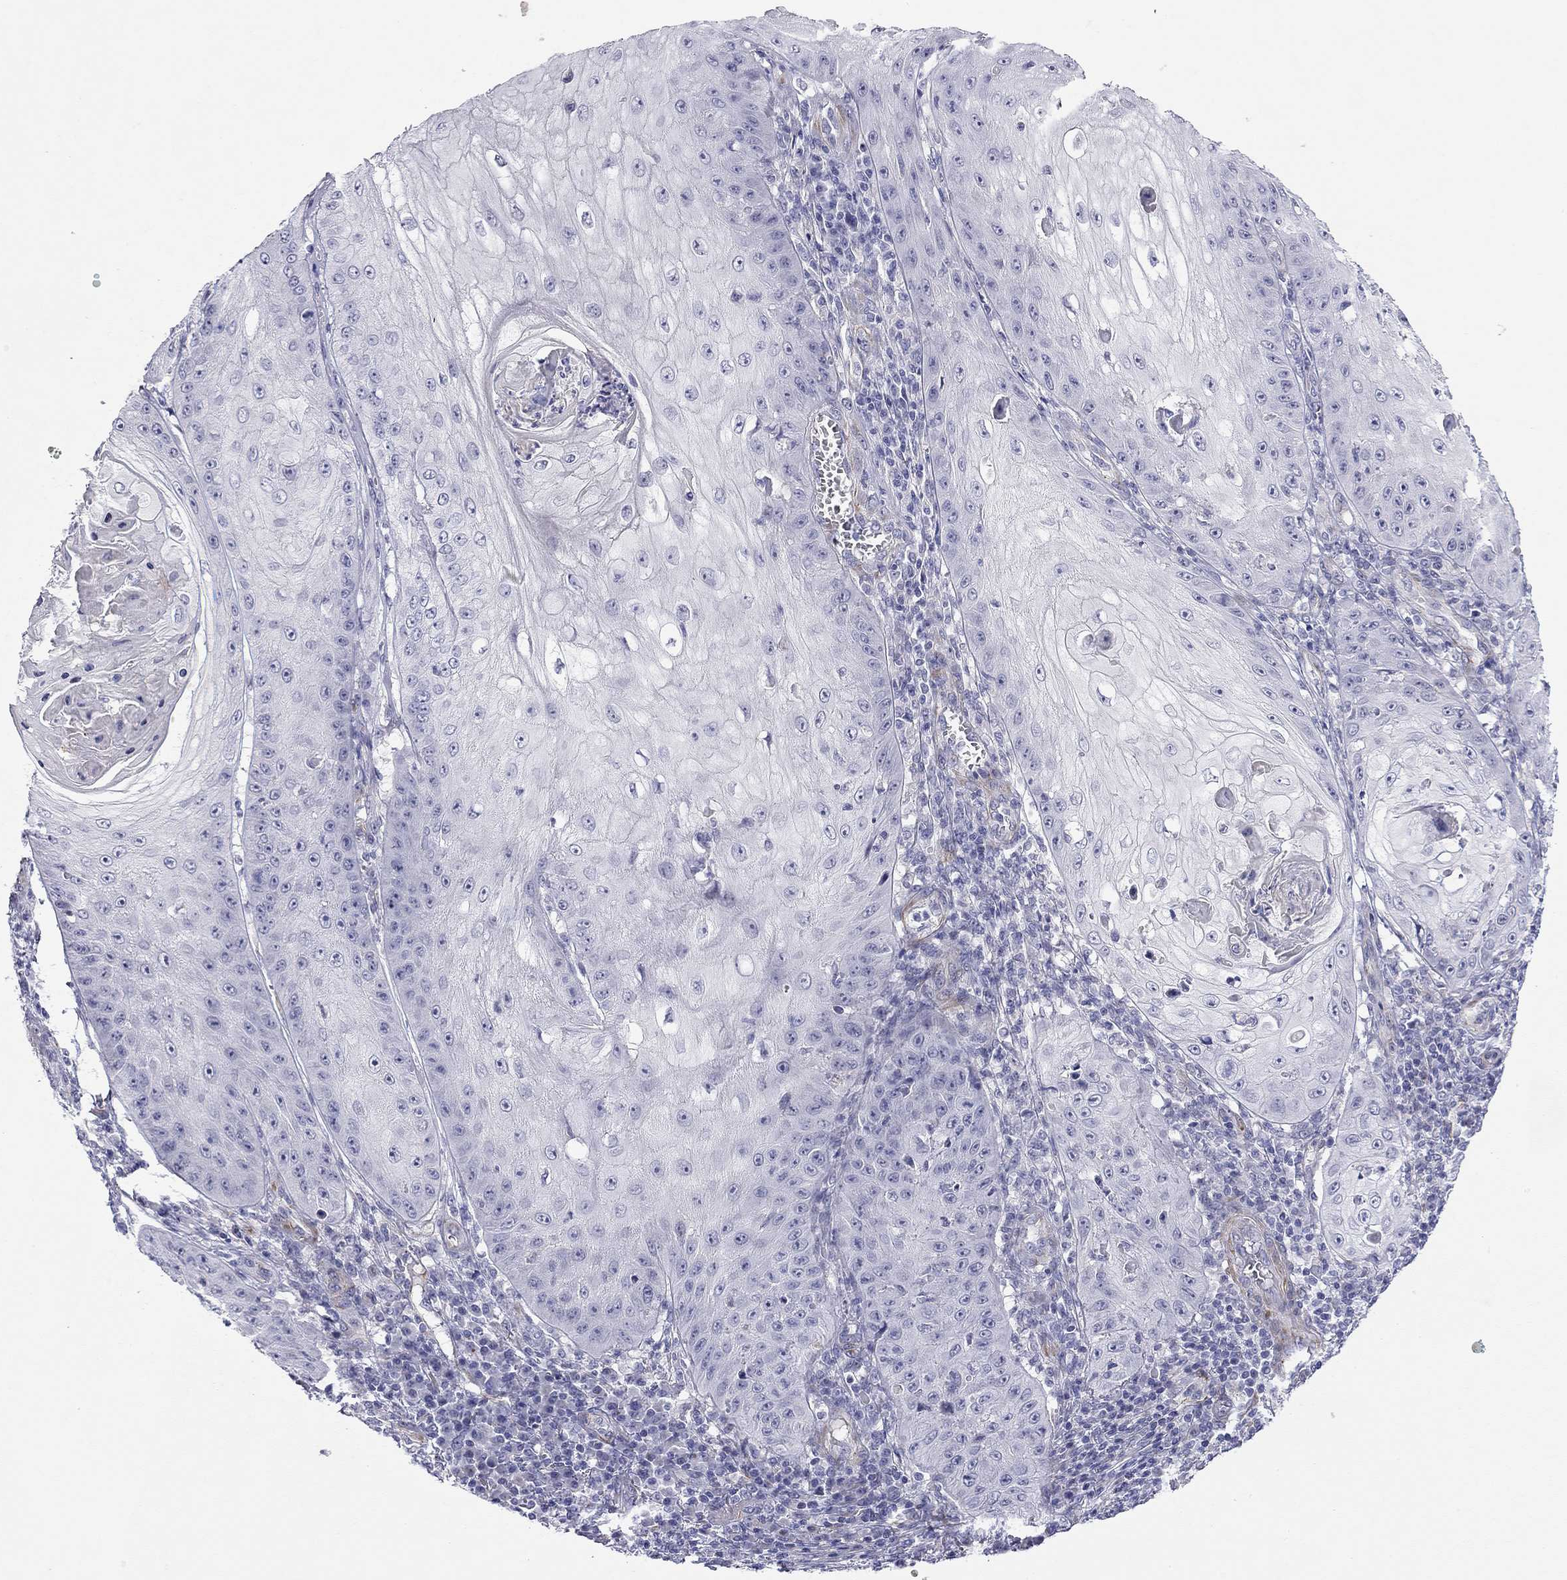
{"staining": {"intensity": "negative", "quantity": "none", "location": "none"}, "tissue": "skin cancer", "cell_type": "Tumor cells", "image_type": "cancer", "snomed": [{"axis": "morphology", "description": "Squamous cell carcinoma, NOS"}, {"axis": "topography", "description": "Skin"}], "caption": "Immunohistochemistry (IHC) image of neoplastic tissue: skin squamous cell carcinoma stained with DAB (3,3'-diaminobenzidine) reveals no significant protein positivity in tumor cells. (DAB (3,3'-diaminobenzidine) immunohistochemistry with hematoxylin counter stain).", "gene": "RTL1", "patient": {"sex": "male", "age": 70}}